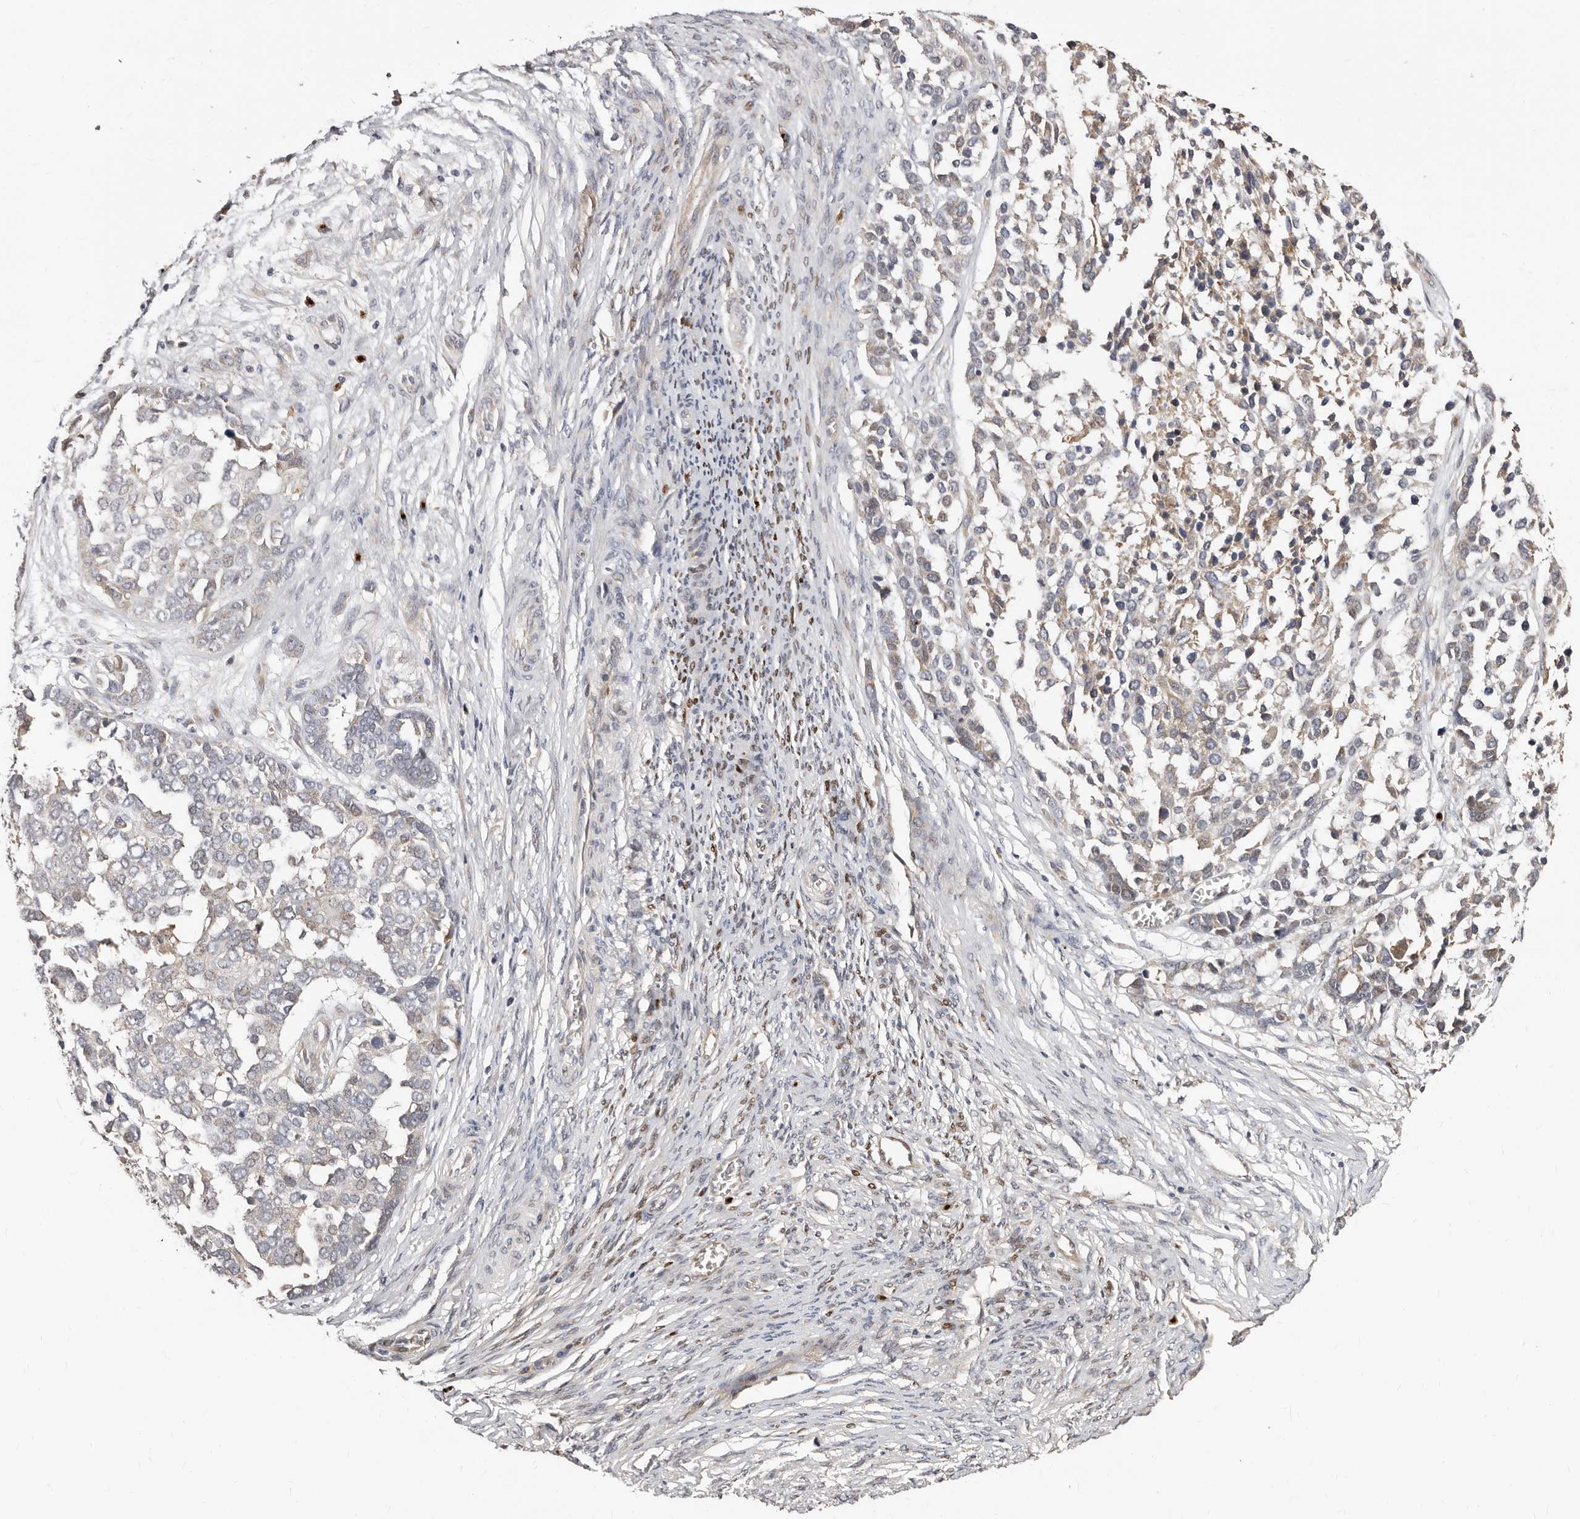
{"staining": {"intensity": "weak", "quantity": "25%-75%", "location": "cytoplasmic/membranous"}, "tissue": "ovarian cancer", "cell_type": "Tumor cells", "image_type": "cancer", "snomed": [{"axis": "morphology", "description": "Cystadenocarcinoma, serous, NOS"}, {"axis": "topography", "description": "Ovary"}], "caption": "Immunohistochemistry (IHC) image of ovarian serous cystadenocarcinoma stained for a protein (brown), which demonstrates low levels of weak cytoplasmic/membranous positivity in approximately 25%-75% of tumor cells.", "gene": "DACT2", "patient": {"sex": "female", "age": 44}}